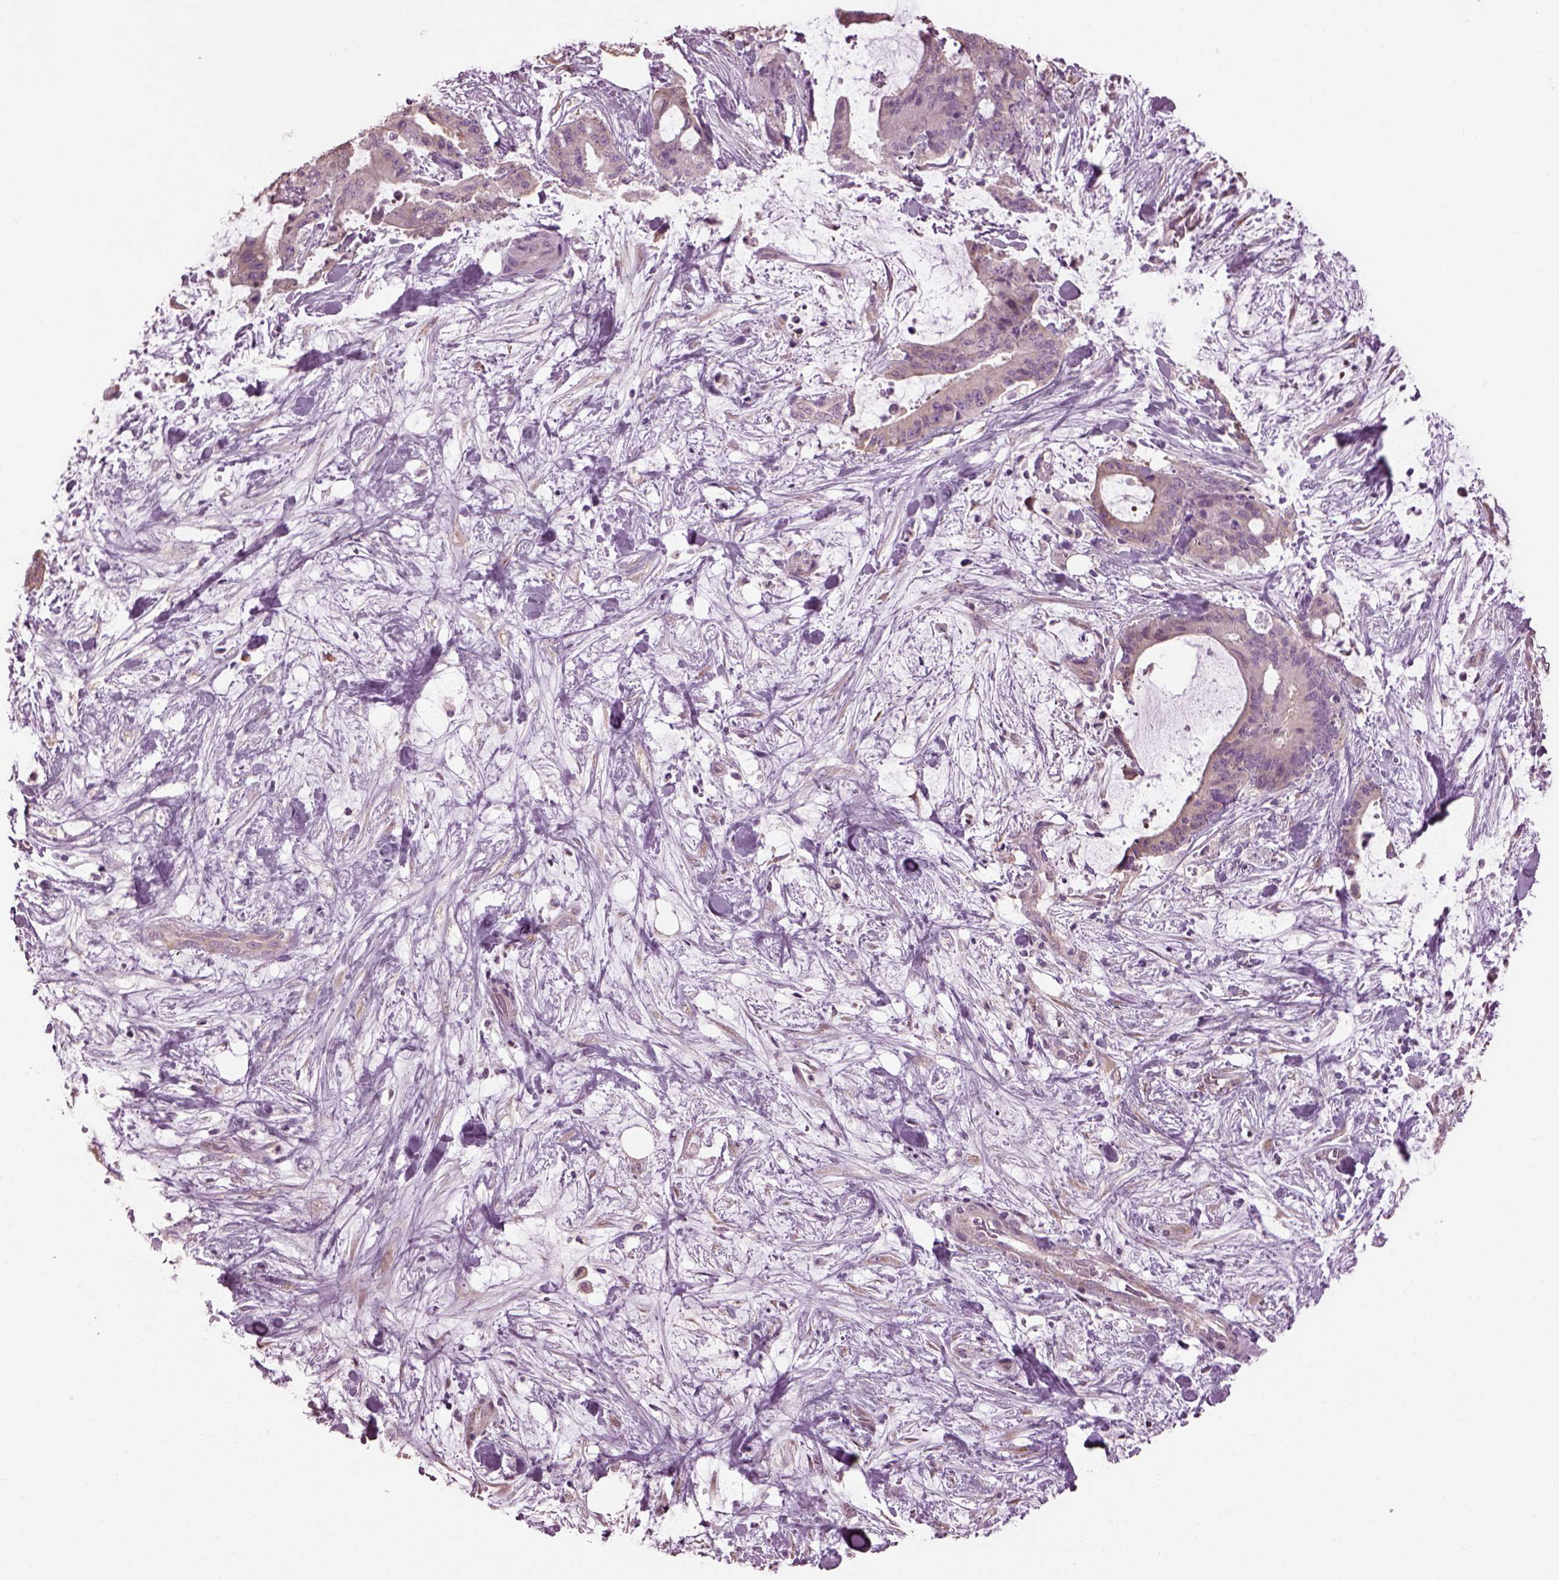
{"staining": {"intensity": "weak", "quantity": ">75%", "location": "cytoplasmic/membranous"}, "tissue": "liver cancer", "cell_type": "Tumor cells", "image_type": "cancer", "snomed": [{"axis": "morphology", "description": "Cholangiocarcinoma"}, {"axis": "topography", "description": "Liver"}], "caption": "Human cholangiocarcinoma (liver) stained with a protein marker reveals weak staining in tumor cells.", "gene": "CABP5", "patient": {"sex": "female", "age": 73}}